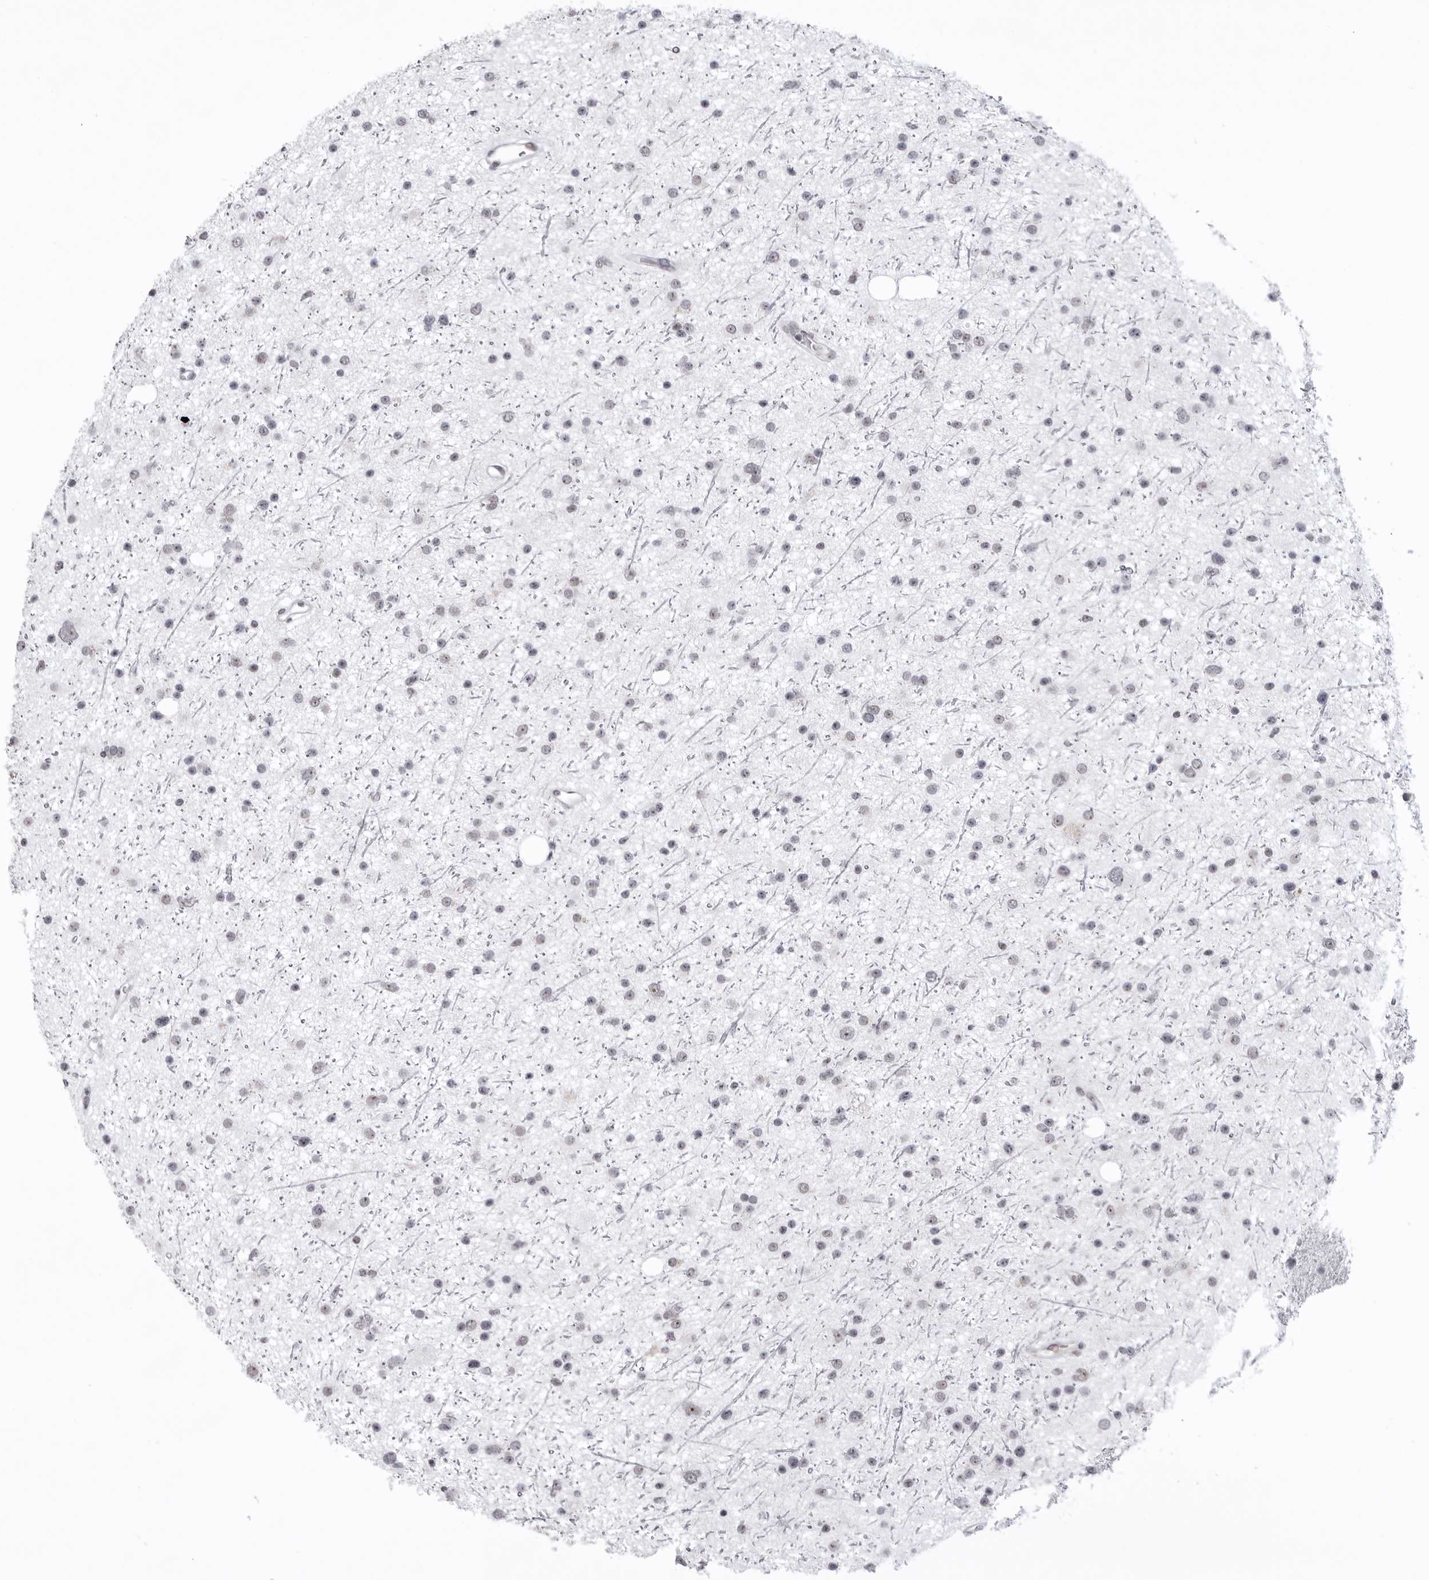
{"staining": {"intensity": "weak", "quantity": "25%-75%", "location": "nuclear"}, "tissue": "glioma", "cell_type": "Tumor cells", "image_type": "cancer", "snomed": [{"axis": "morphology", "description": "Glioma, malignant, Low grade"}, {"axis": "topography", "description": "Cerebral cortex"}], "caption": "Protein staining of glioma tissue displays weak nuclear positivity in approximately 25%-75% of tumor cells.", "gene": "EXOSC10", "patient": {"sex": "female", "age": 39}}